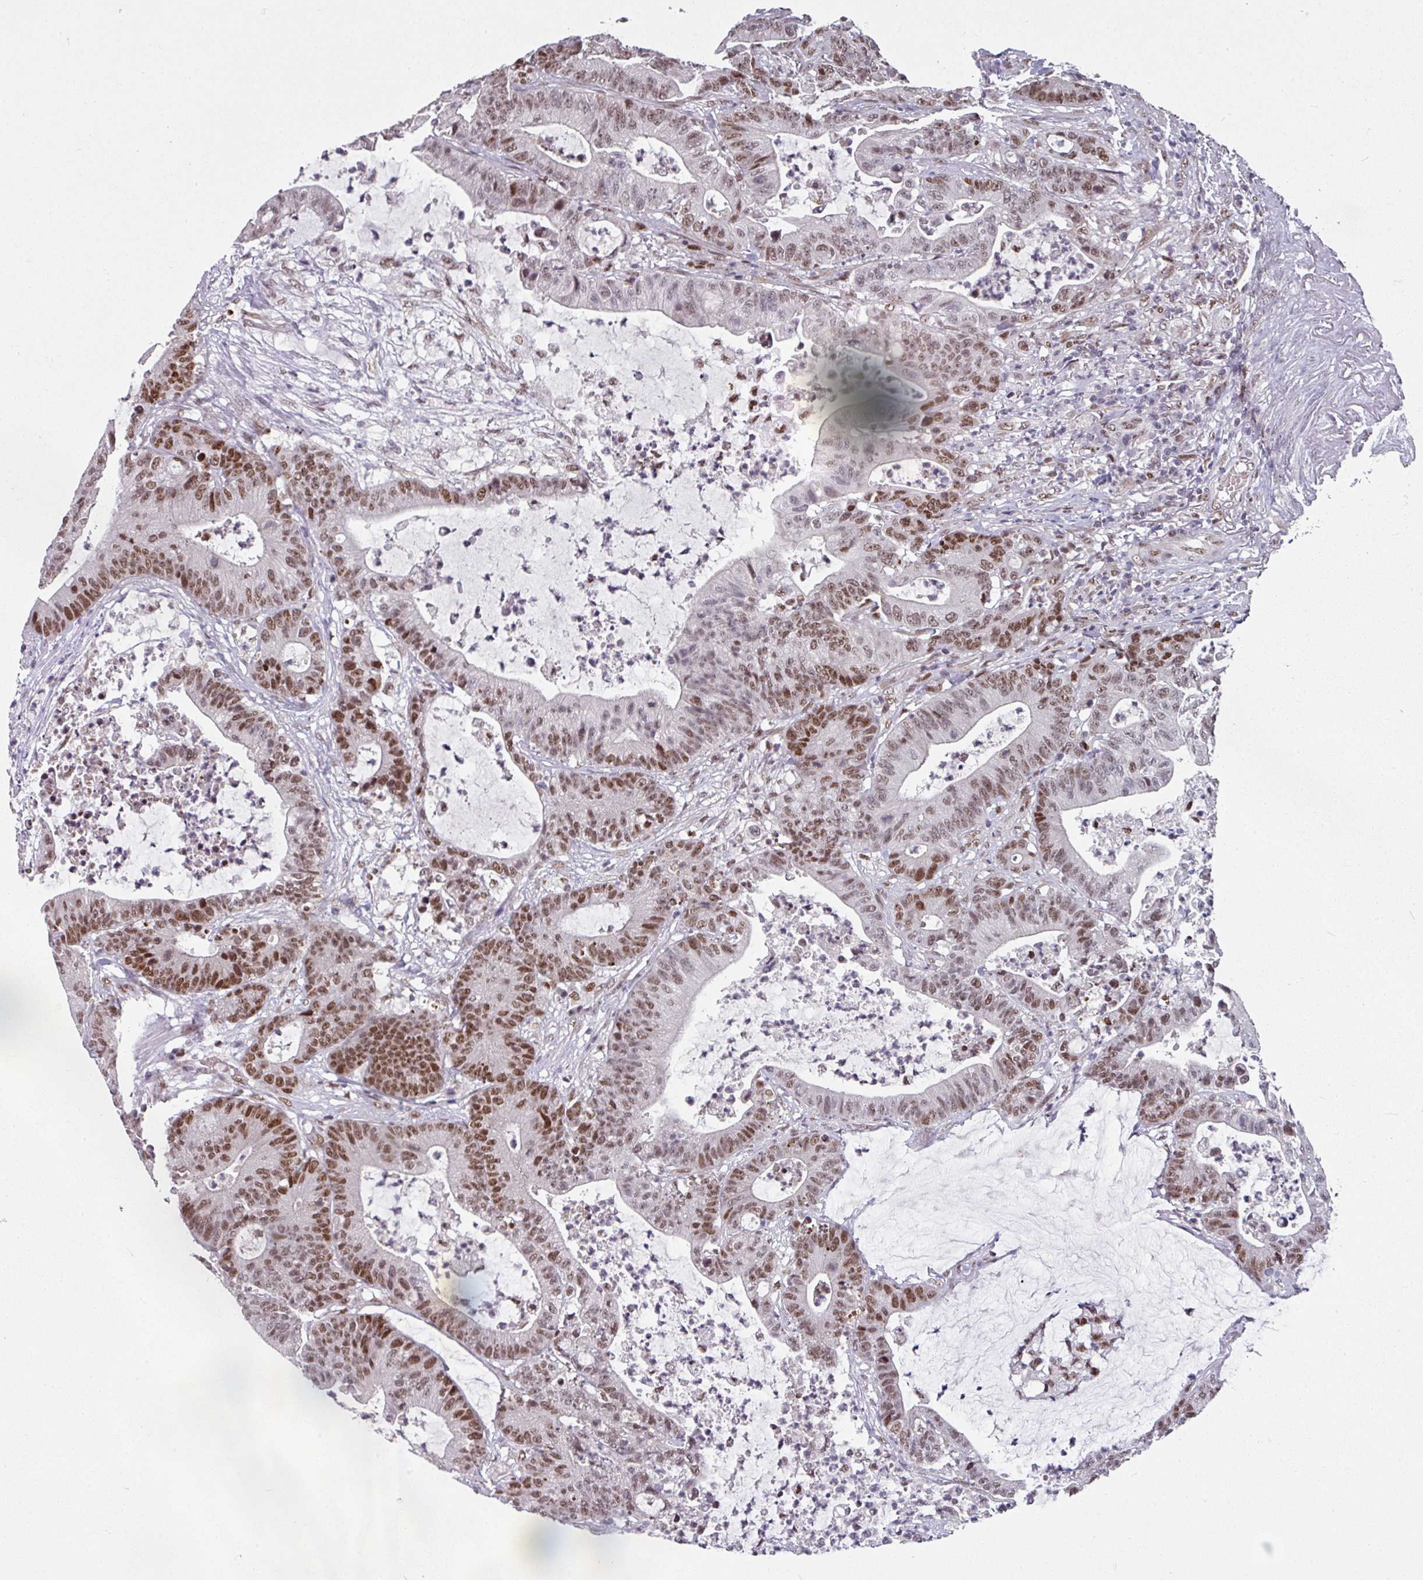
{"staining": {"intensity": "moderate", "quantity": "25%-75%", "location": "nuclear"}, "tissue": "colorectal cancer", "cell_type": "Tumor cells", "image_type": "cancer", "snomed": [{"axis": "morphology", "description": "Adenocarcinoma, NOS"}, {"axis": "topography", "description": "Colon"}], "caption": "There is medium levels of moderate nuclear expression in tumor cells of colorectal cancer, as demonstrated by immunohistochemical staining (brown color).", "gene": "RAD50", "patient": {"sex": "female", "age": 84}}